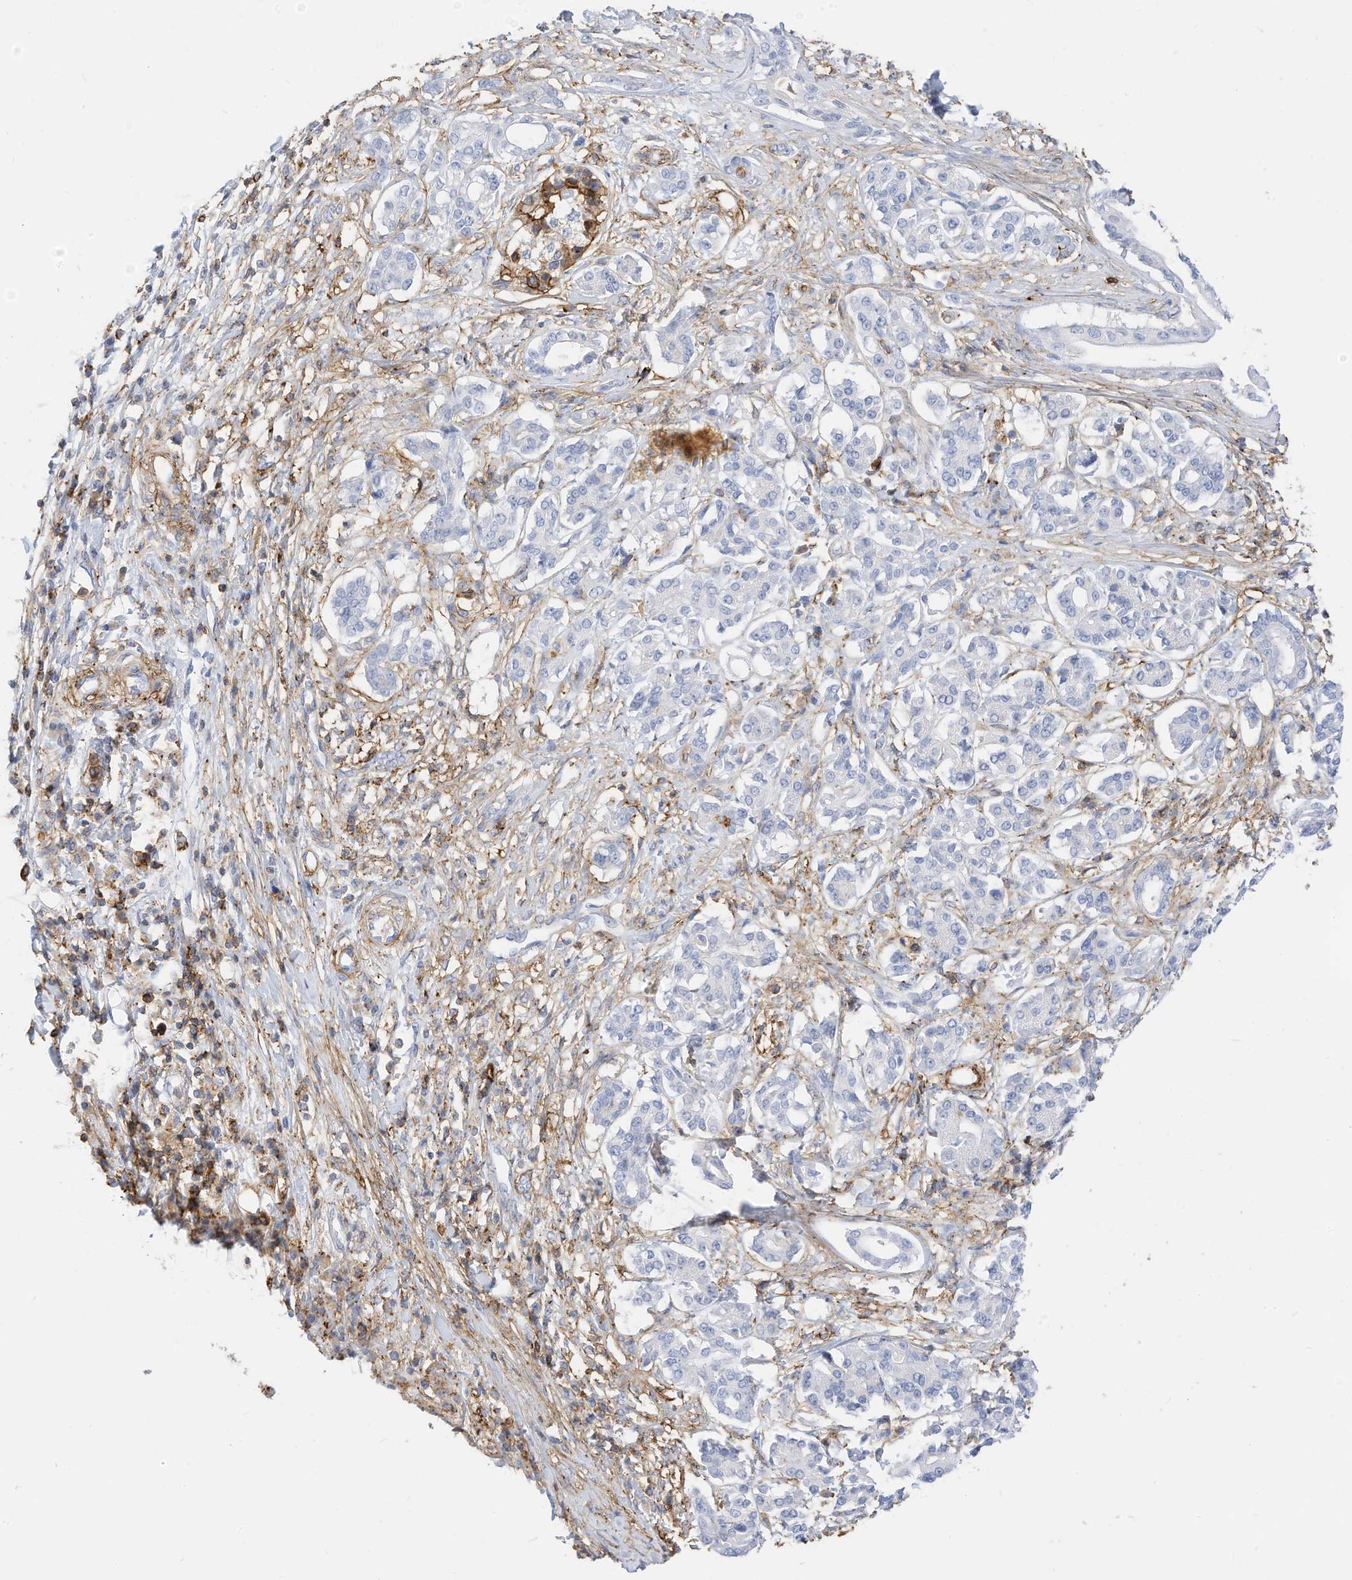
{"staining": {"intensity": "negative", "quantity": "none", "location": "none"}, "tissue": "pancreatic cancer", "cell_type": "Tumor cells", "image_type": "cancer", "snomed": [{"axis": "morphology", "description": "Adenocarcinoma, NOS"}, {"axis": "topography", "description": "Pancreas"}], "caption": "Pancreatic adenocarcinoma stained for a protein using immunohistochemistry exhibits no expression tumor cells.", "gene": "TXNDC9", "patient": {"sex": "female", "age": 56}}